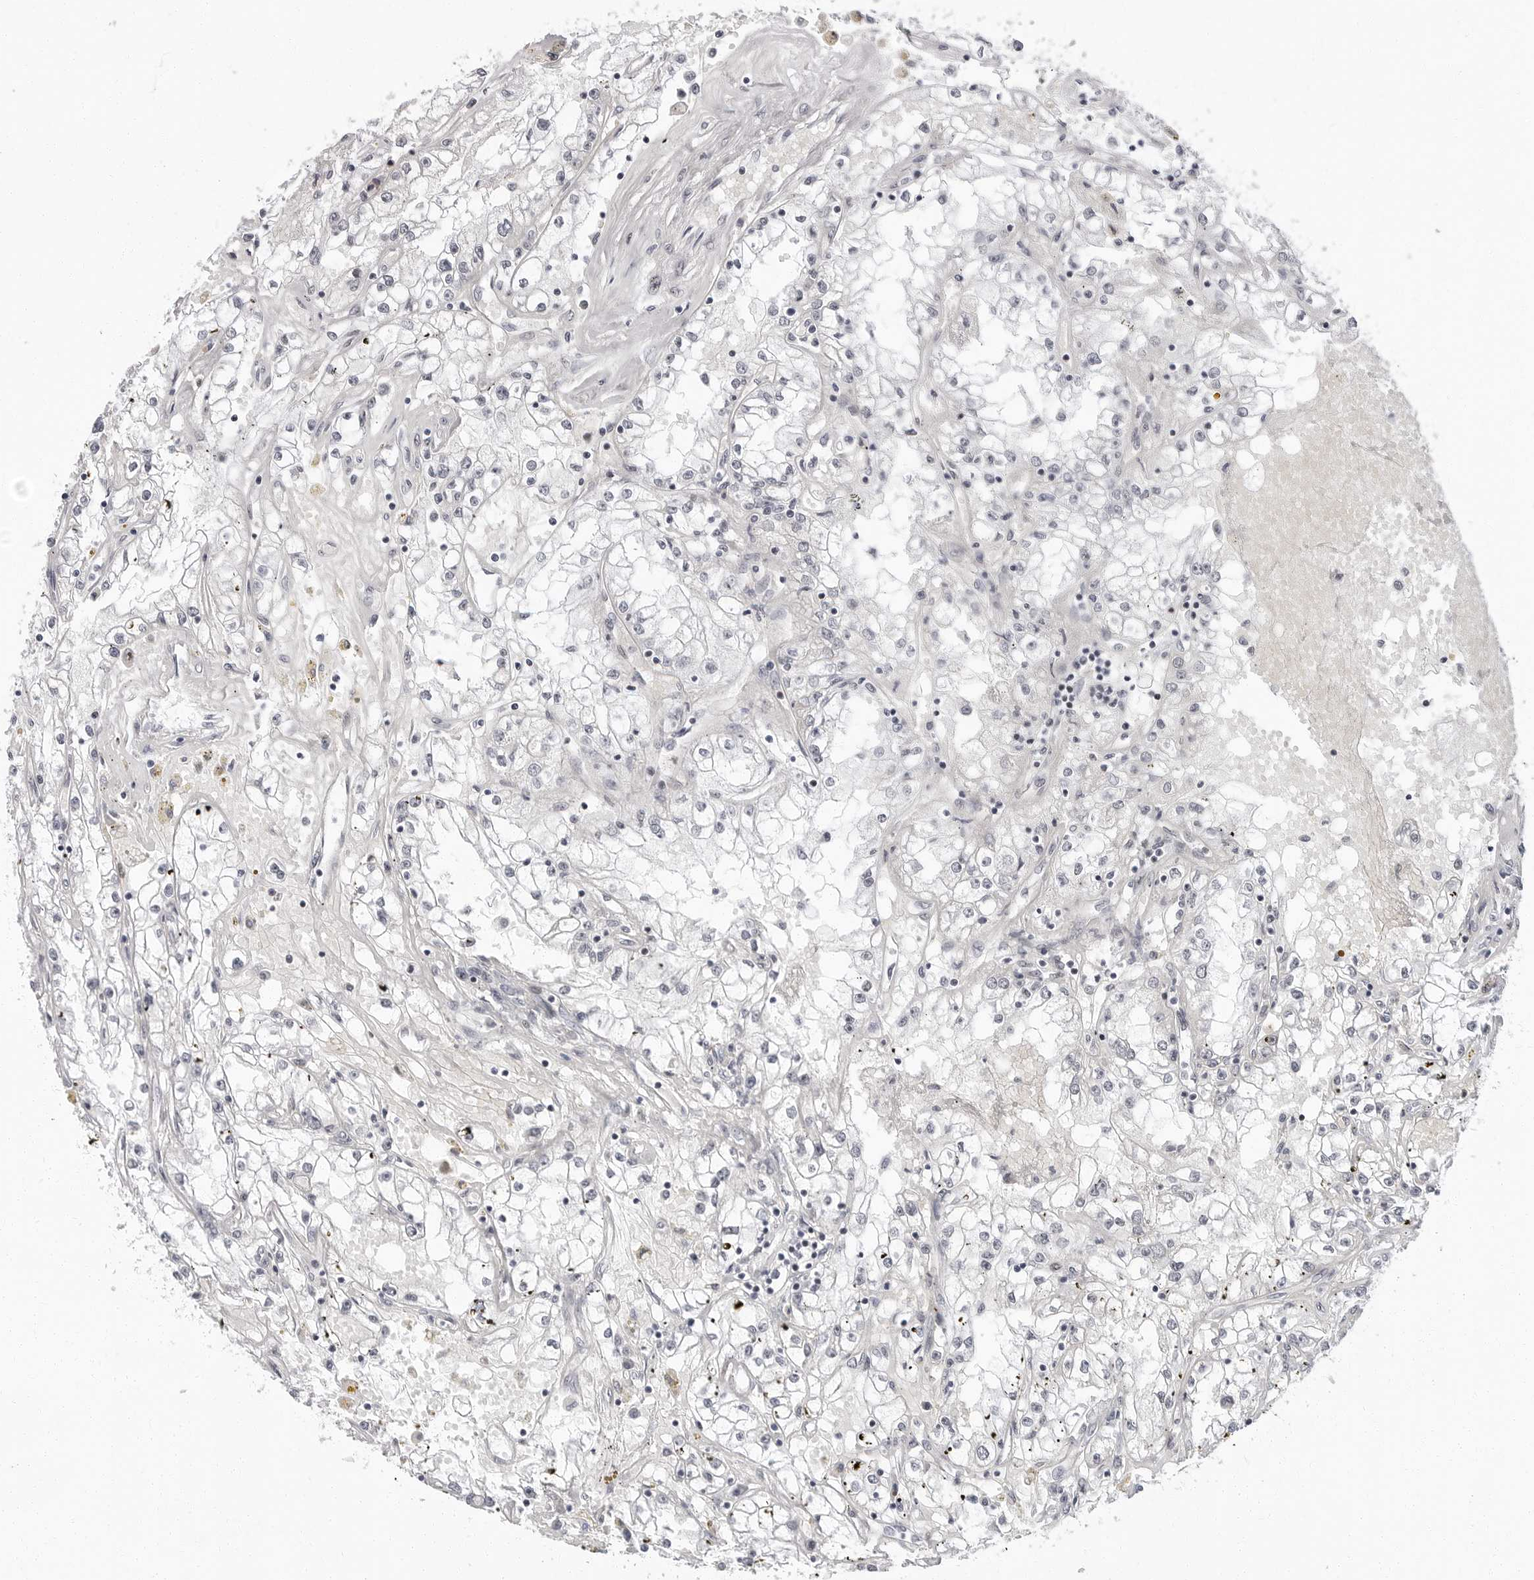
{"staining": {"intensity": "negative", "quantity": "none", "location": "none"}, "tissue": "renal cancer", "cell_type": "Tumor cells", "image_type": "cancer", "snomed": [{"axis": "morphology", "description": "Adenocarcinoma, NOS"}, {"axis": "topography", "description": "Kidney"}], "caption": "DAB immunohistochemical staining of renal cancer (adenocarcinoma) demonstrates no significant staining in tumor cells. The staining was performed using DAB (3,3'-diaminobenzidine) to visualize the protein expression in brown, while the nuclei were stained in blue with hematoxylin (Magnification: 20x).", "gene": "VEZF1", "patient": {"sex": "male", "age": 56}}